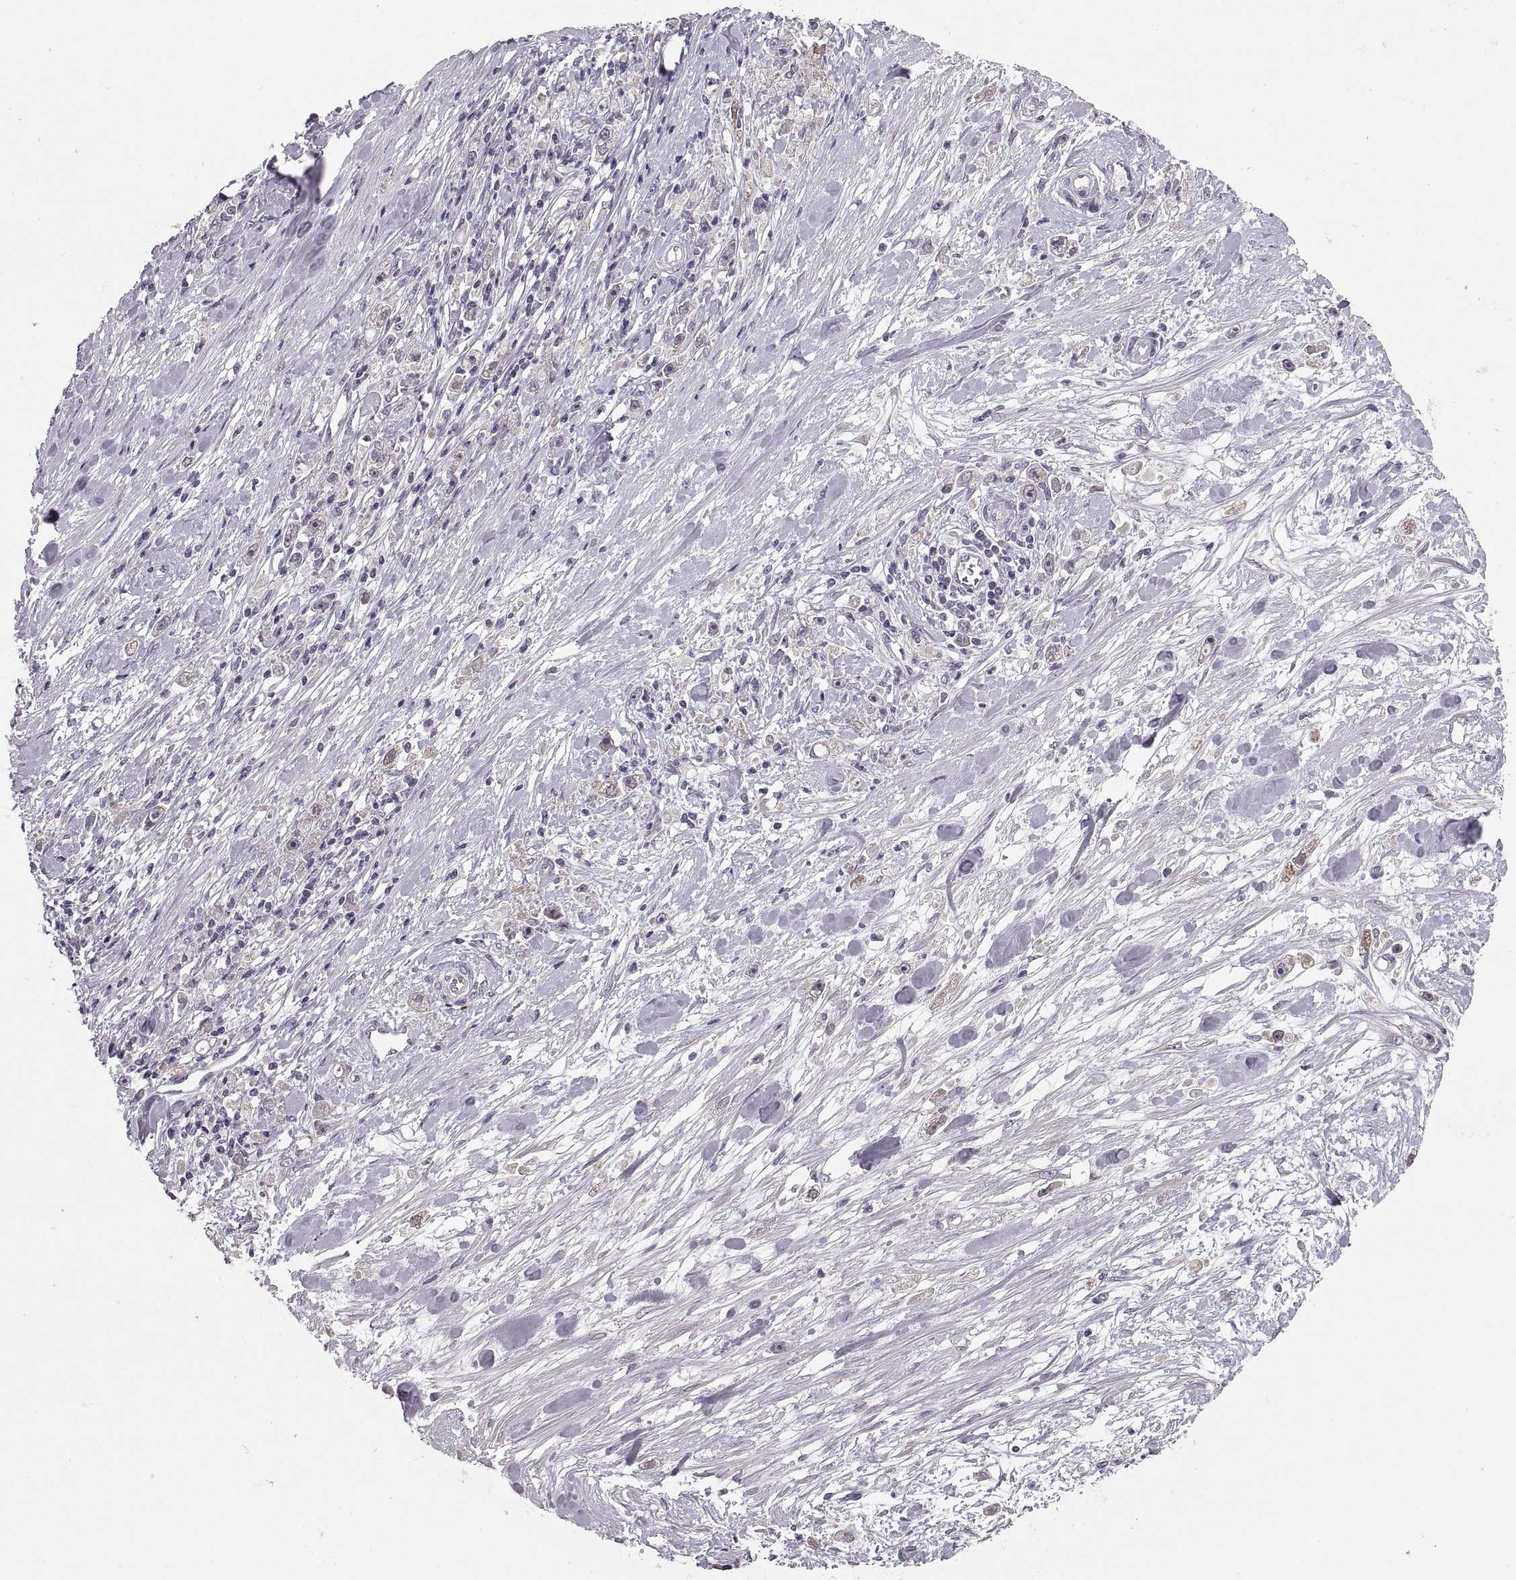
{"staining": {"intensity": "negative", "quantity": "none", "location": "none"}, "tissue": "stomach cancer", "cell_type": "Tumor cells", "image_type": "cancer", "snomed": [{"axis": "morphology", "description": "Adenocarcinoma, NOS"}, {"axis": "topography", "description": "Stomach"}], "caption": "Tumor cells show no significant staining in stomach adenocarcinoma.", "gene": "ADH6", "patient": {"sex": "female", "age": 59}}